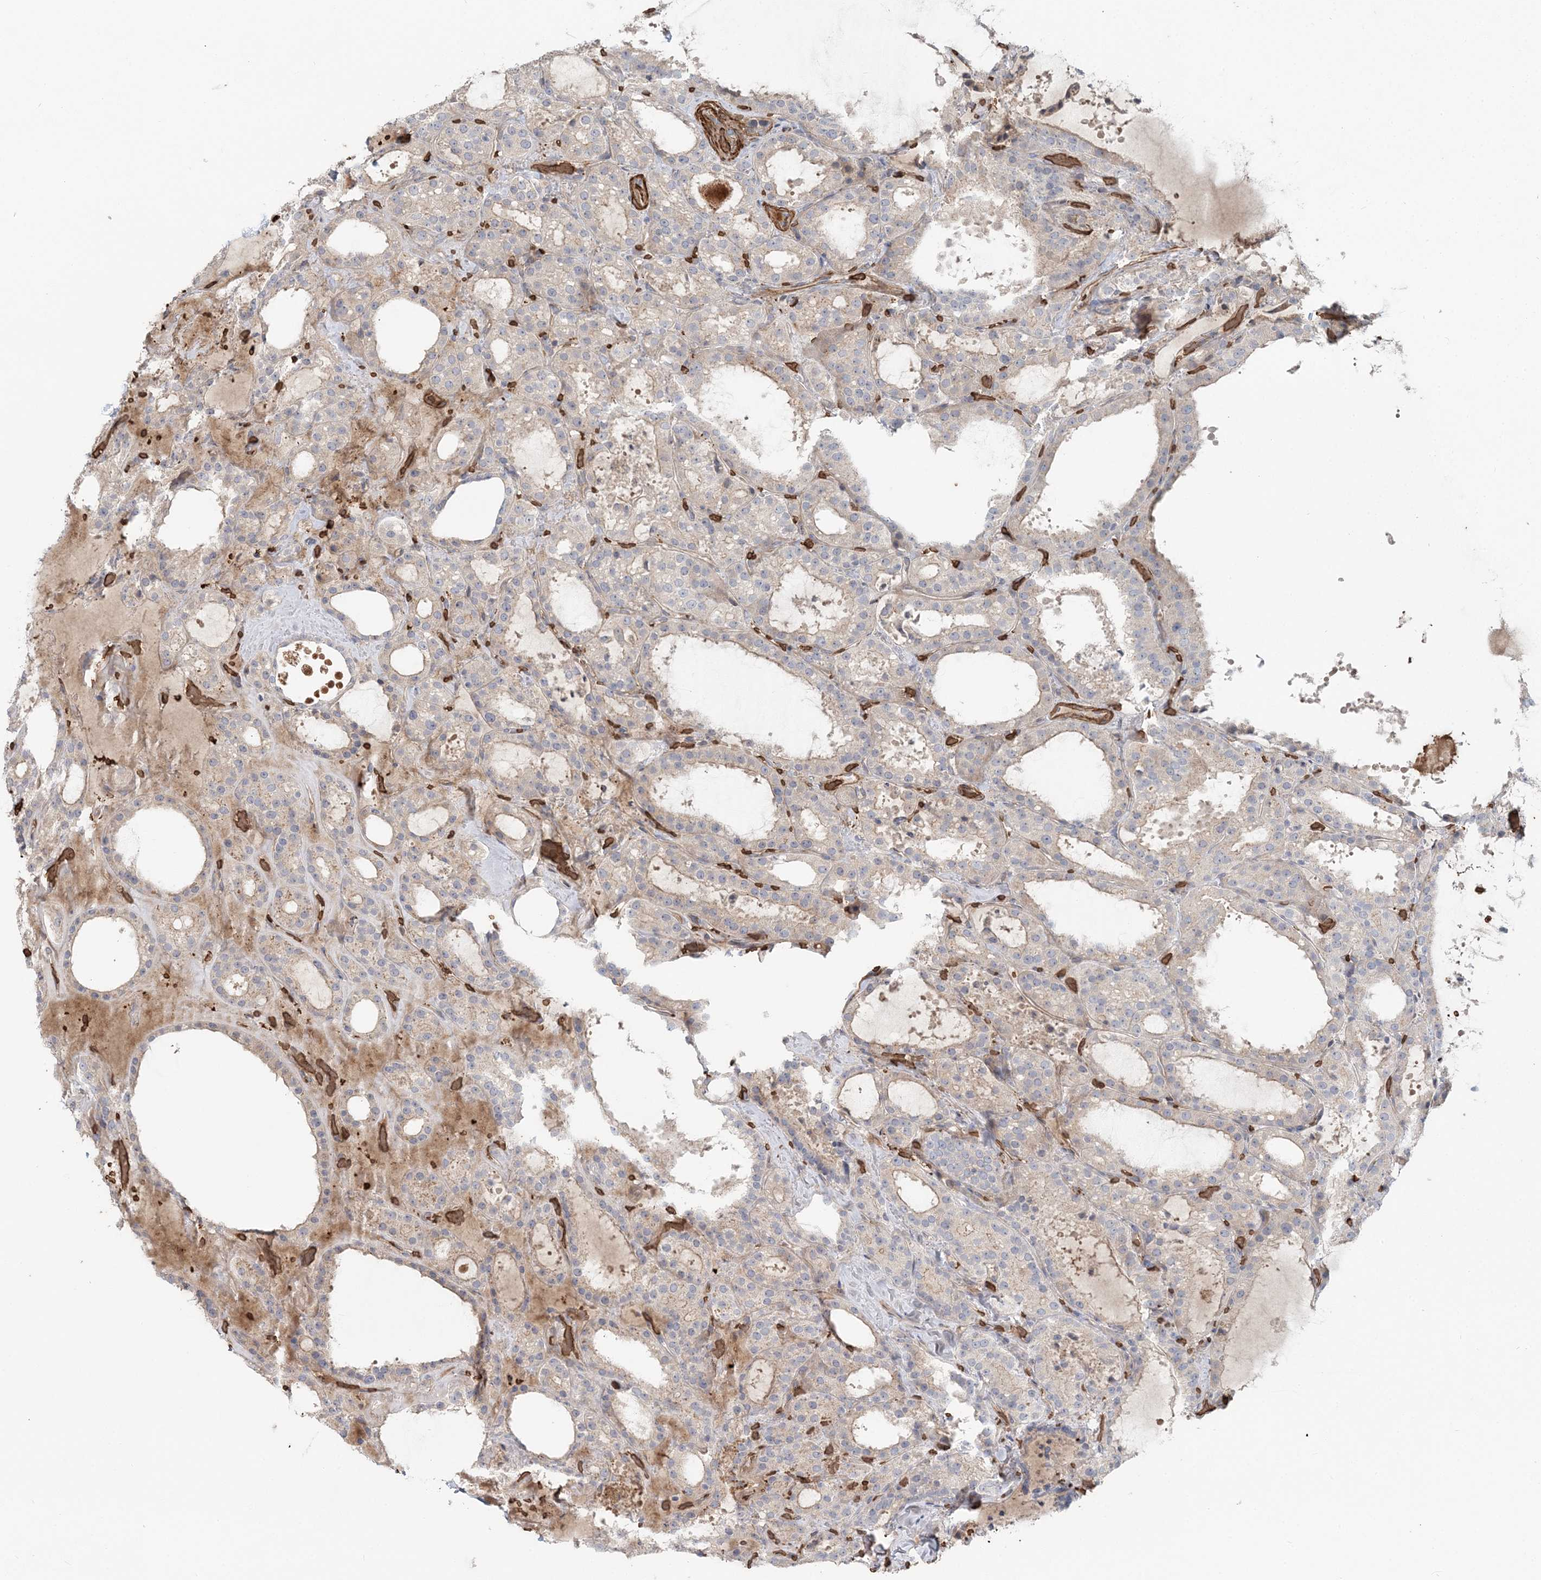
{"staining": {"intensity": "moderate", "quantity": "<25%", "location": "cytoplasmic/membranous"}, "tissue": "thyroid cancer", "cell_type": "Tumor cells", "image_type": "cancer", "snomed": [{"axis": "morphology", "description": "Papillary adenocarcinoma, NOS"}, {"axis": "topography", "description": "Thyroid gland"}], "caption": "The immunohistochemical stain labels moderate cytoplasmic/membranous expression in tumor cells of papillary adenocarcinoma (thyroid) tissue. (Brightfield microscopy of DAB IHC at high magnification).", "gene": "SERINC1", "patient": {"sex": "male", "age": 77}}